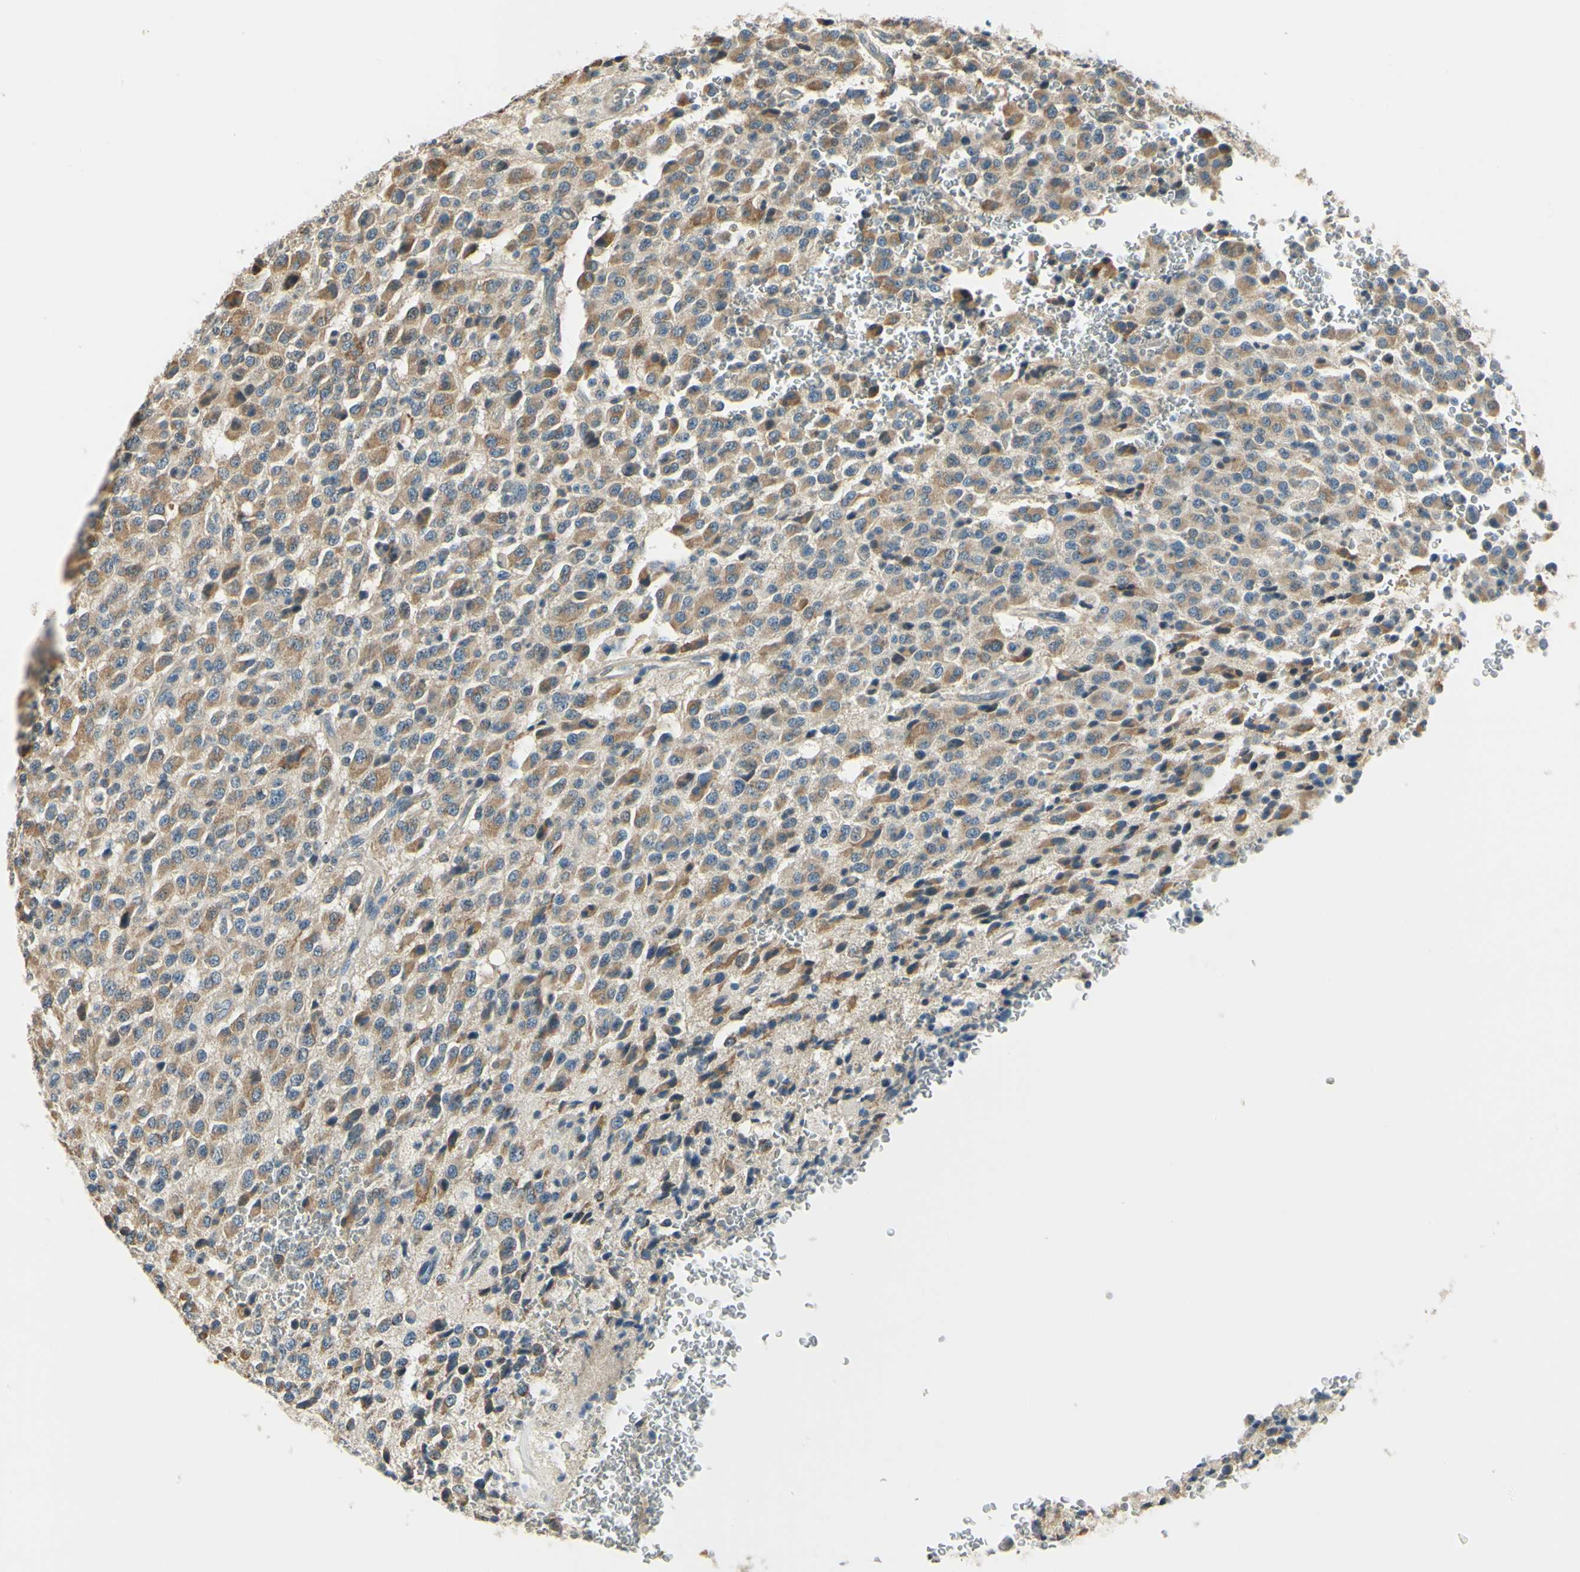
{"staining": {"intensity": "weak", "quantity": ">75%", "location": "cytoplasmic/membranous"}, "tissue": "glioma", "cell_type": "Tumor cells", "image_type": "cancer", "snomed": [{"axis": "morphology", "description": "Glioma, malignant, High grade"}, {"axis": "topography", "description": "pancreas cauda"}], "caption": "High-magnification brightfield microscopy of glioma stained with DAB (brown) and counterstained with hematoxylin (blue). tumor cells exhibit weak cytoplasmic/membranous expression is present in approximately>75% of cells.", "gene": "IGDCC4", "patient": {"sex": "male", "age": 60}}